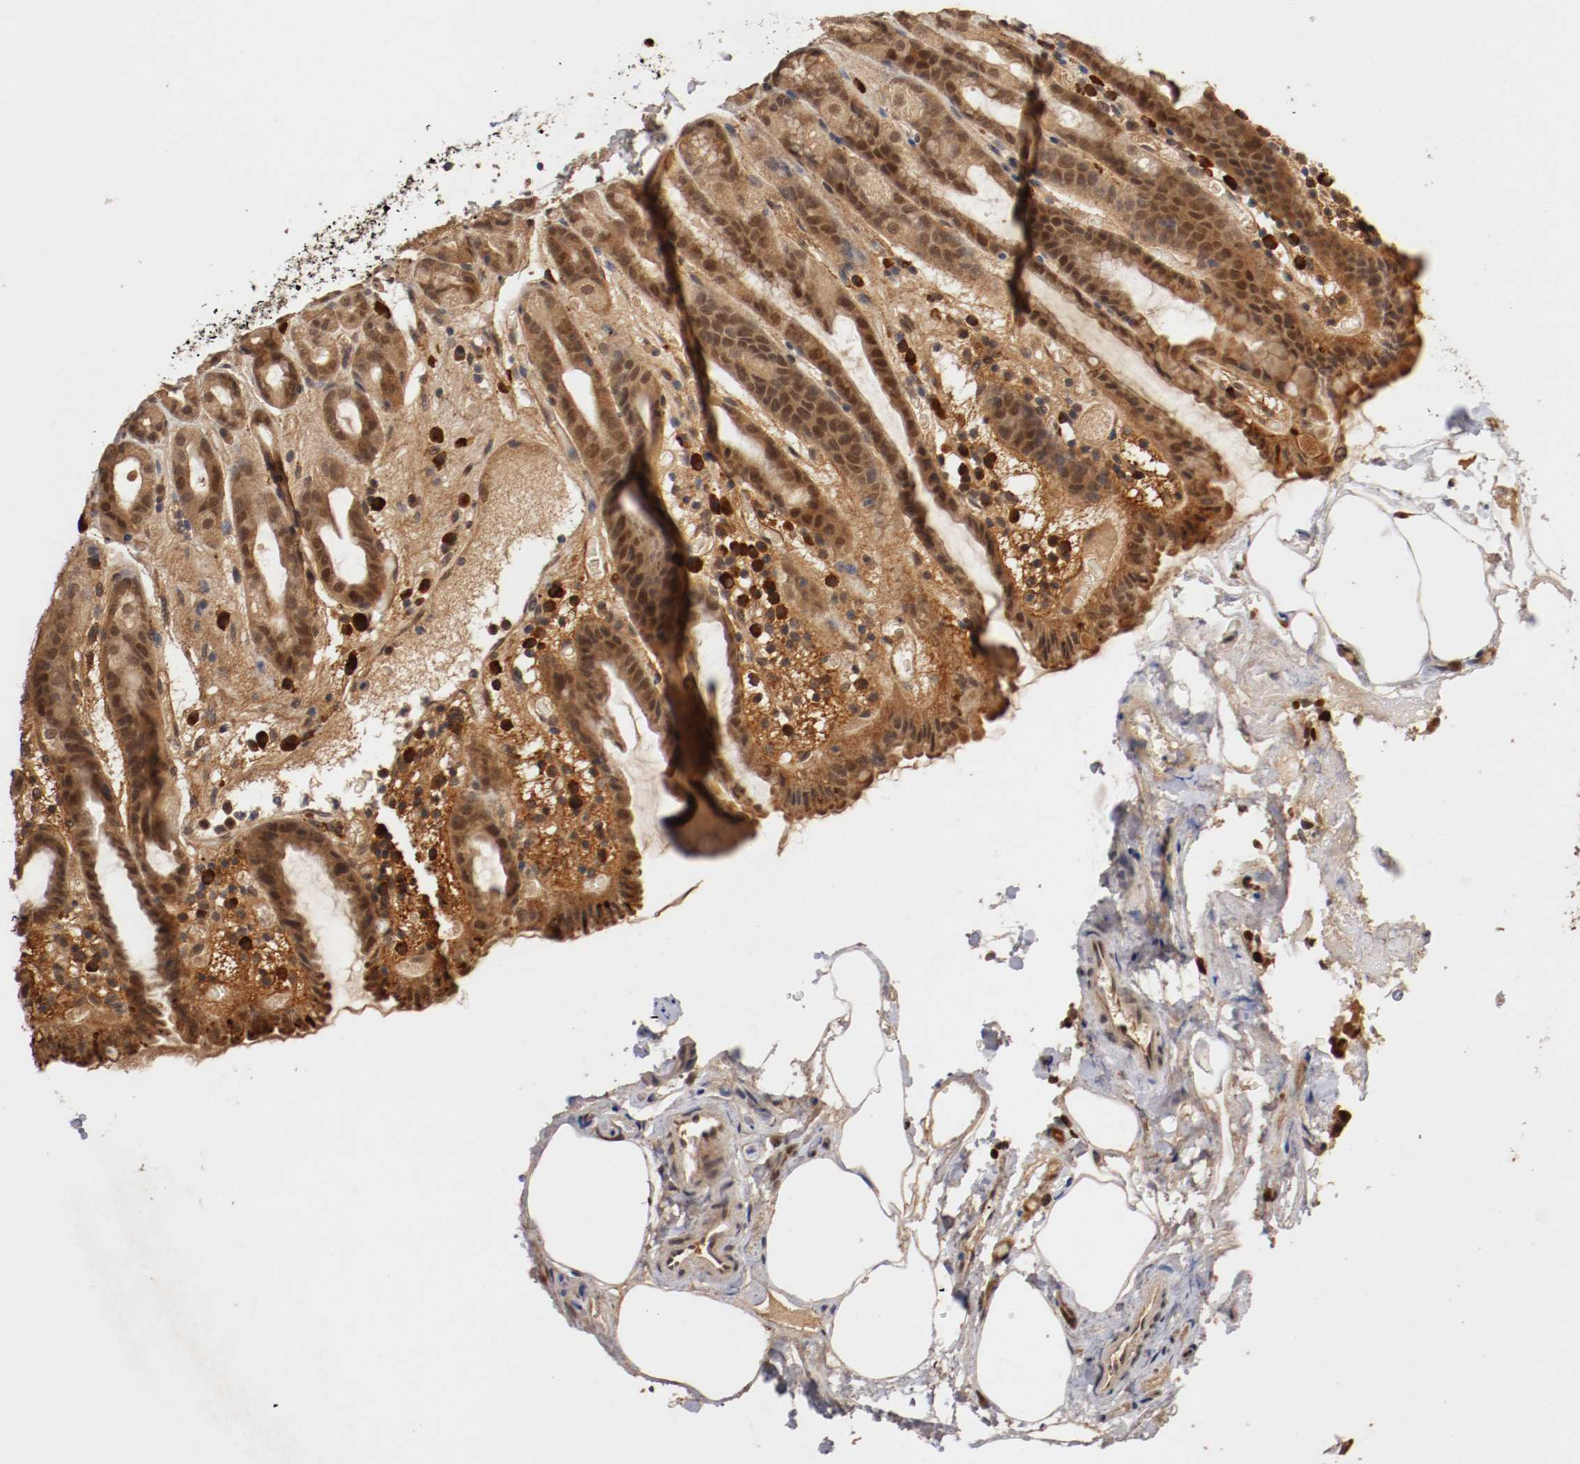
{"staining": {"intensity": "moderate", "quantity": ">75%", "location": "cytoplasmic/membranous,nuclear"}, "tissue": "stomach", "cell_type": "Glandular cells", "image_type": "normal", "snomed": [{"axis": "morphology", "description": "Normal tissue, NOS"}, {"axis": "topography", "description": "Stomach, upper"}], "caption": "Approximately >75% of glandular cells in benign human stomach demonstrate moderate cytoplasmic/membranous,nuclear protein expression as visualized by brown immunohistochemical staining.", "gene": "DNMT3B", "patient": {"sex": "male", "age": 68}}